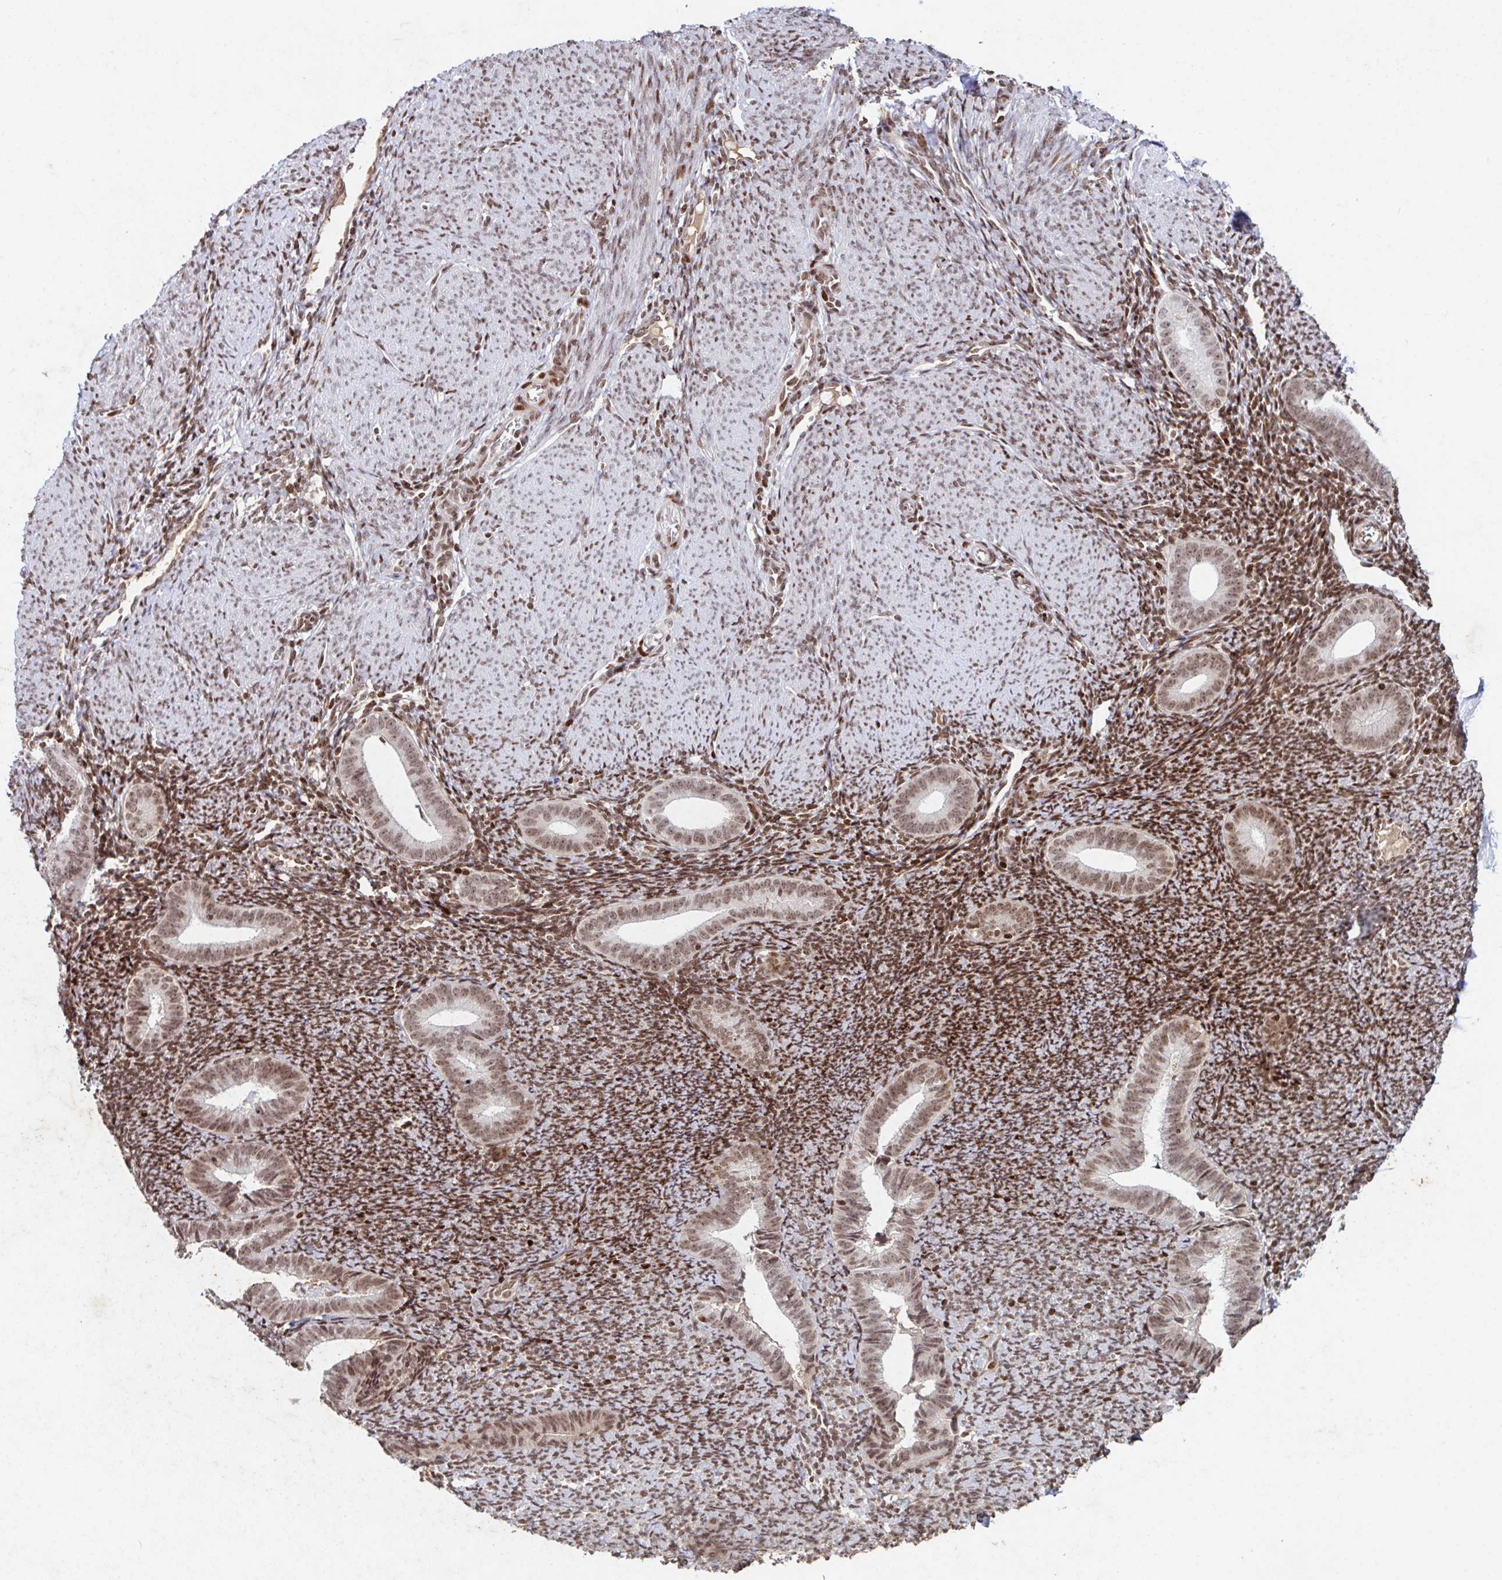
{"staining": {"intensity": "moderate", "quantity": ">75%", "location": "nuclear"}, "tissue": "endometrium", "cell_type": "Cells in endometrial stroma", "image_type": "normal", "snomed": [{"axis": "morphology", "description": "Normal tissue, NOS"}, {"axis": "topography", "description": "Endometrium"}], "caption": "This image reveals immunohistochemistry (IHC) staining of benign human endometrium, with medium moderate nuclear staining in approximately >75% of cells in endometrial stroma.", "gene": "C19orf53", "patient": {"sex": "female", "age": 39}}